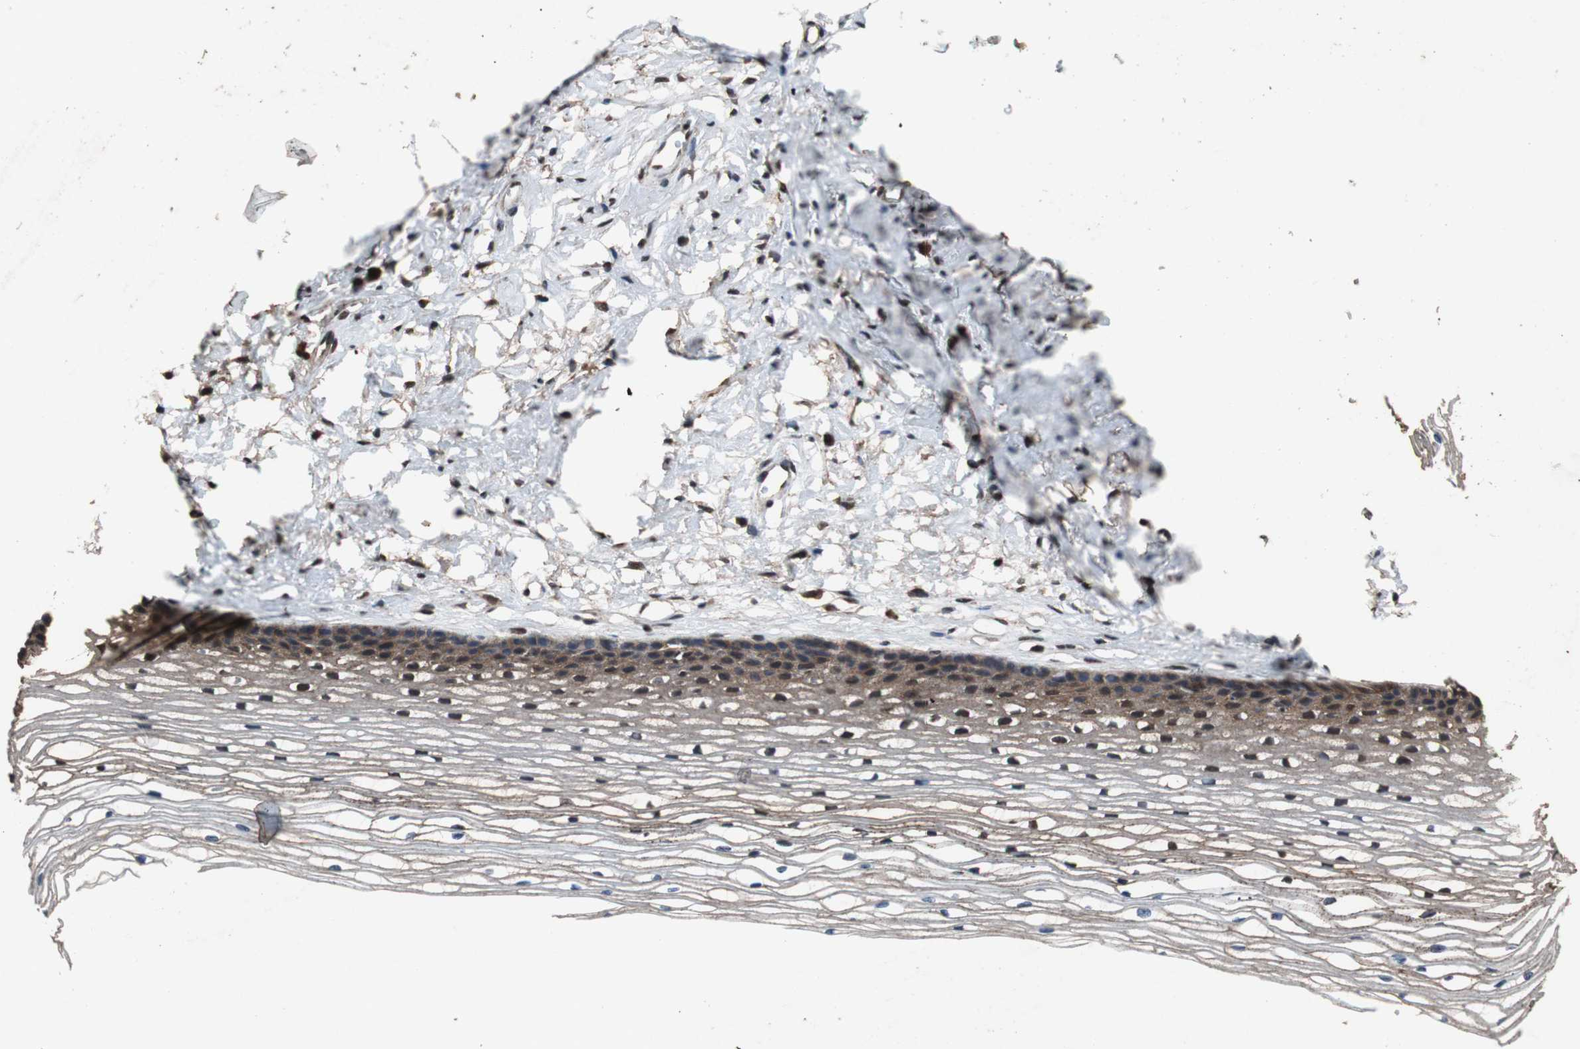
{"staining": {"intensity": "strong", "quantity": ">75%", "location": "cytoplasmic/membranous,nuclear"}, "tissue": "cervix", "cell_type": "Glandular cells", "image_type": "normal", "snomed": [{"axis": "morphology", "description": "Normal tissue, NOS"}, {"axis": "topography", "description": "Cervix"}], "caption": "Protein analysis of benign cervix demonstrates strong cytoplasmic/membranous,nuclear positivity in about >75% of glandular cells. (DAB IHC with brightfield microscopy, high magnification).", "gene": "ZNF18", "patient": {"sex": "female", "age": 77}}